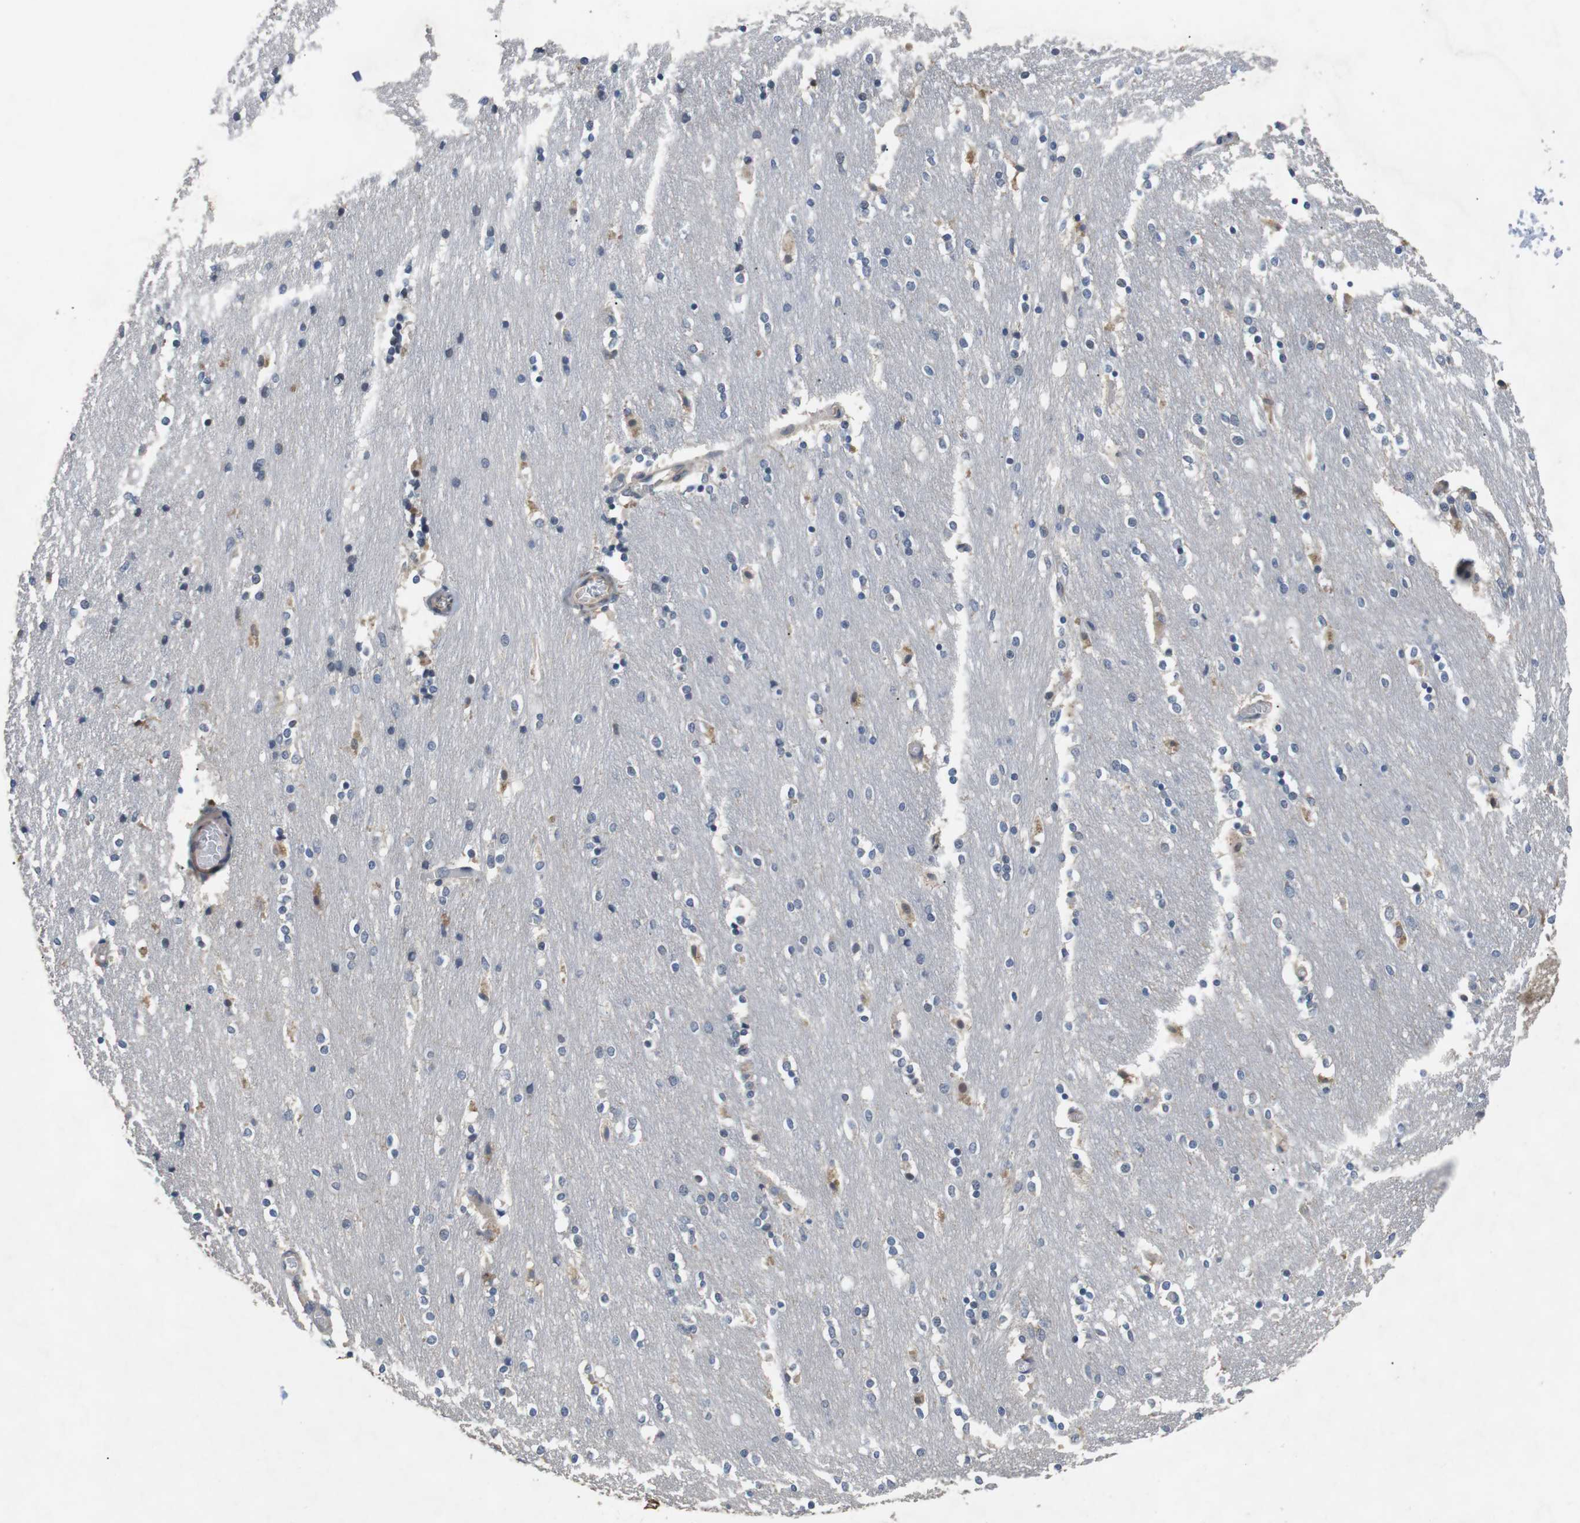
{"staining": {"intensity": "weak", "quantity": "<25%", "location": "cytoplasmic/membranous"}, "tissue": "caudate", "cell_type": "Glial cells", "image_type": "normal", "snomed": [{"axis": "morphology", "description": "Normal tissue, NOS"}, {"axis": "topography", "description": "Lateral ventricle wall"}], "caption": "Glial cells show no significant expression in benign caudate. The staining is performed using DAB brown chromogen with nuclei counter-stained in using hematoxylin.", "gene": "ADGRL3", "patient": {"sex": "female", "age": 54}}